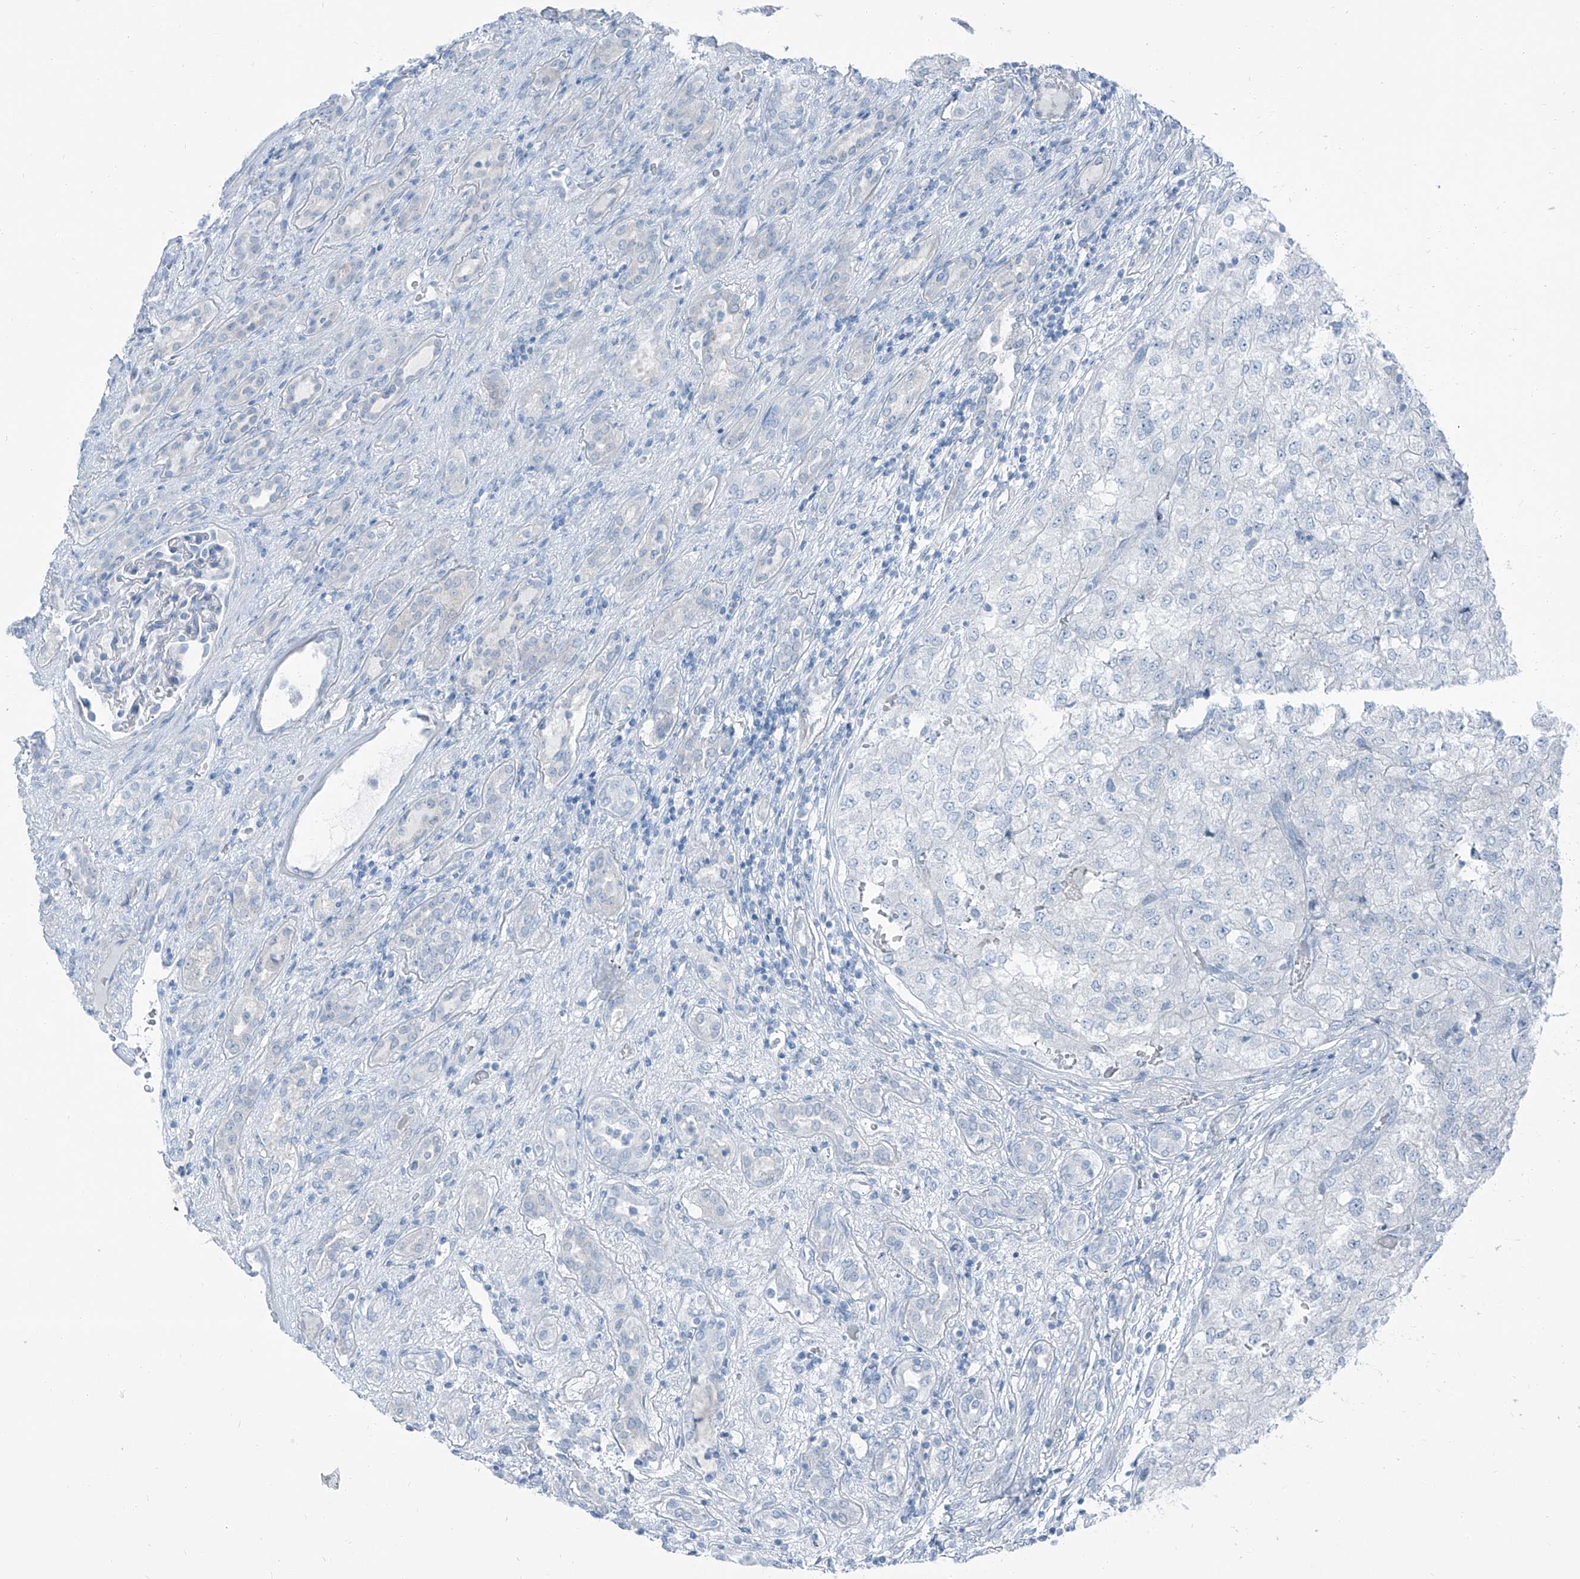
{"staining": {"intensity": "negative", "quantity": "none", "location": "none"}, "tissue": "renal cancer", "cell_type": "Tumor cells", "image_type": "cancer", "snomed": [{"axis": "morphology", "description": "Adenocarcinoma, NOS"}, {"axis": "topography", "description": "Kidney"}], "caption": "An IHC micrograph of adenocarcinoma (renal) is shown. There is no staining in tumor cells of adenocarcinoma (renal).", "gene": "RGN", "patient": {"sex": "female", "age": 54}}